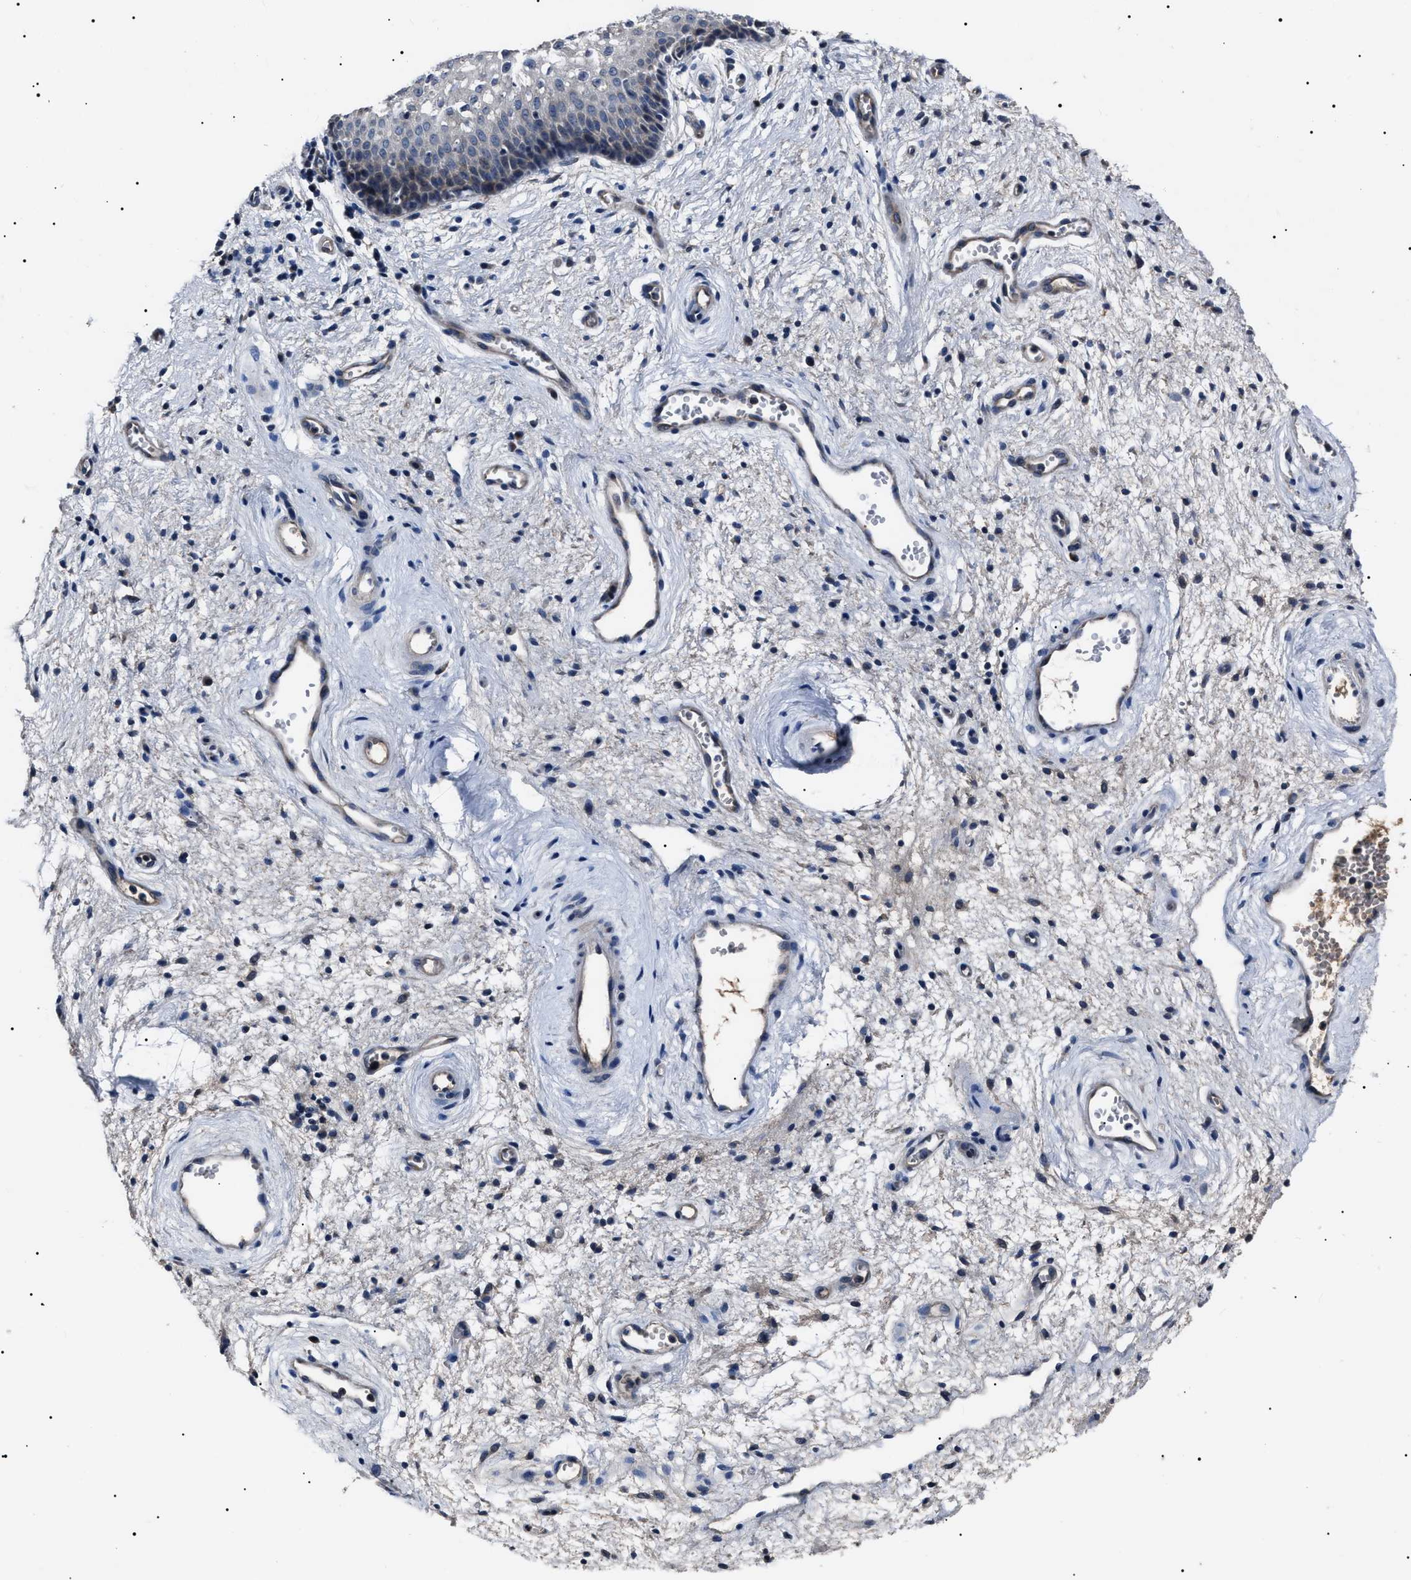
{"staining": {"intensity": "negative", "quantity": "none", "location": "none"}, "tissue": "vagina", "cell_type": "Squamous epithelial cells", "image_type": "normal", "snomed": [{"axis": "morphology", "description": "Normal tissue, NOS"}, {"axis": "topography", "description": "Vagina"}], "caption": "IHC image of benign human vagina stained for a protein (brown), which displays no positivity in squamous epithelial cells.", "gene": "IFT81", "patient": {"sex": "female", "age": 34}}